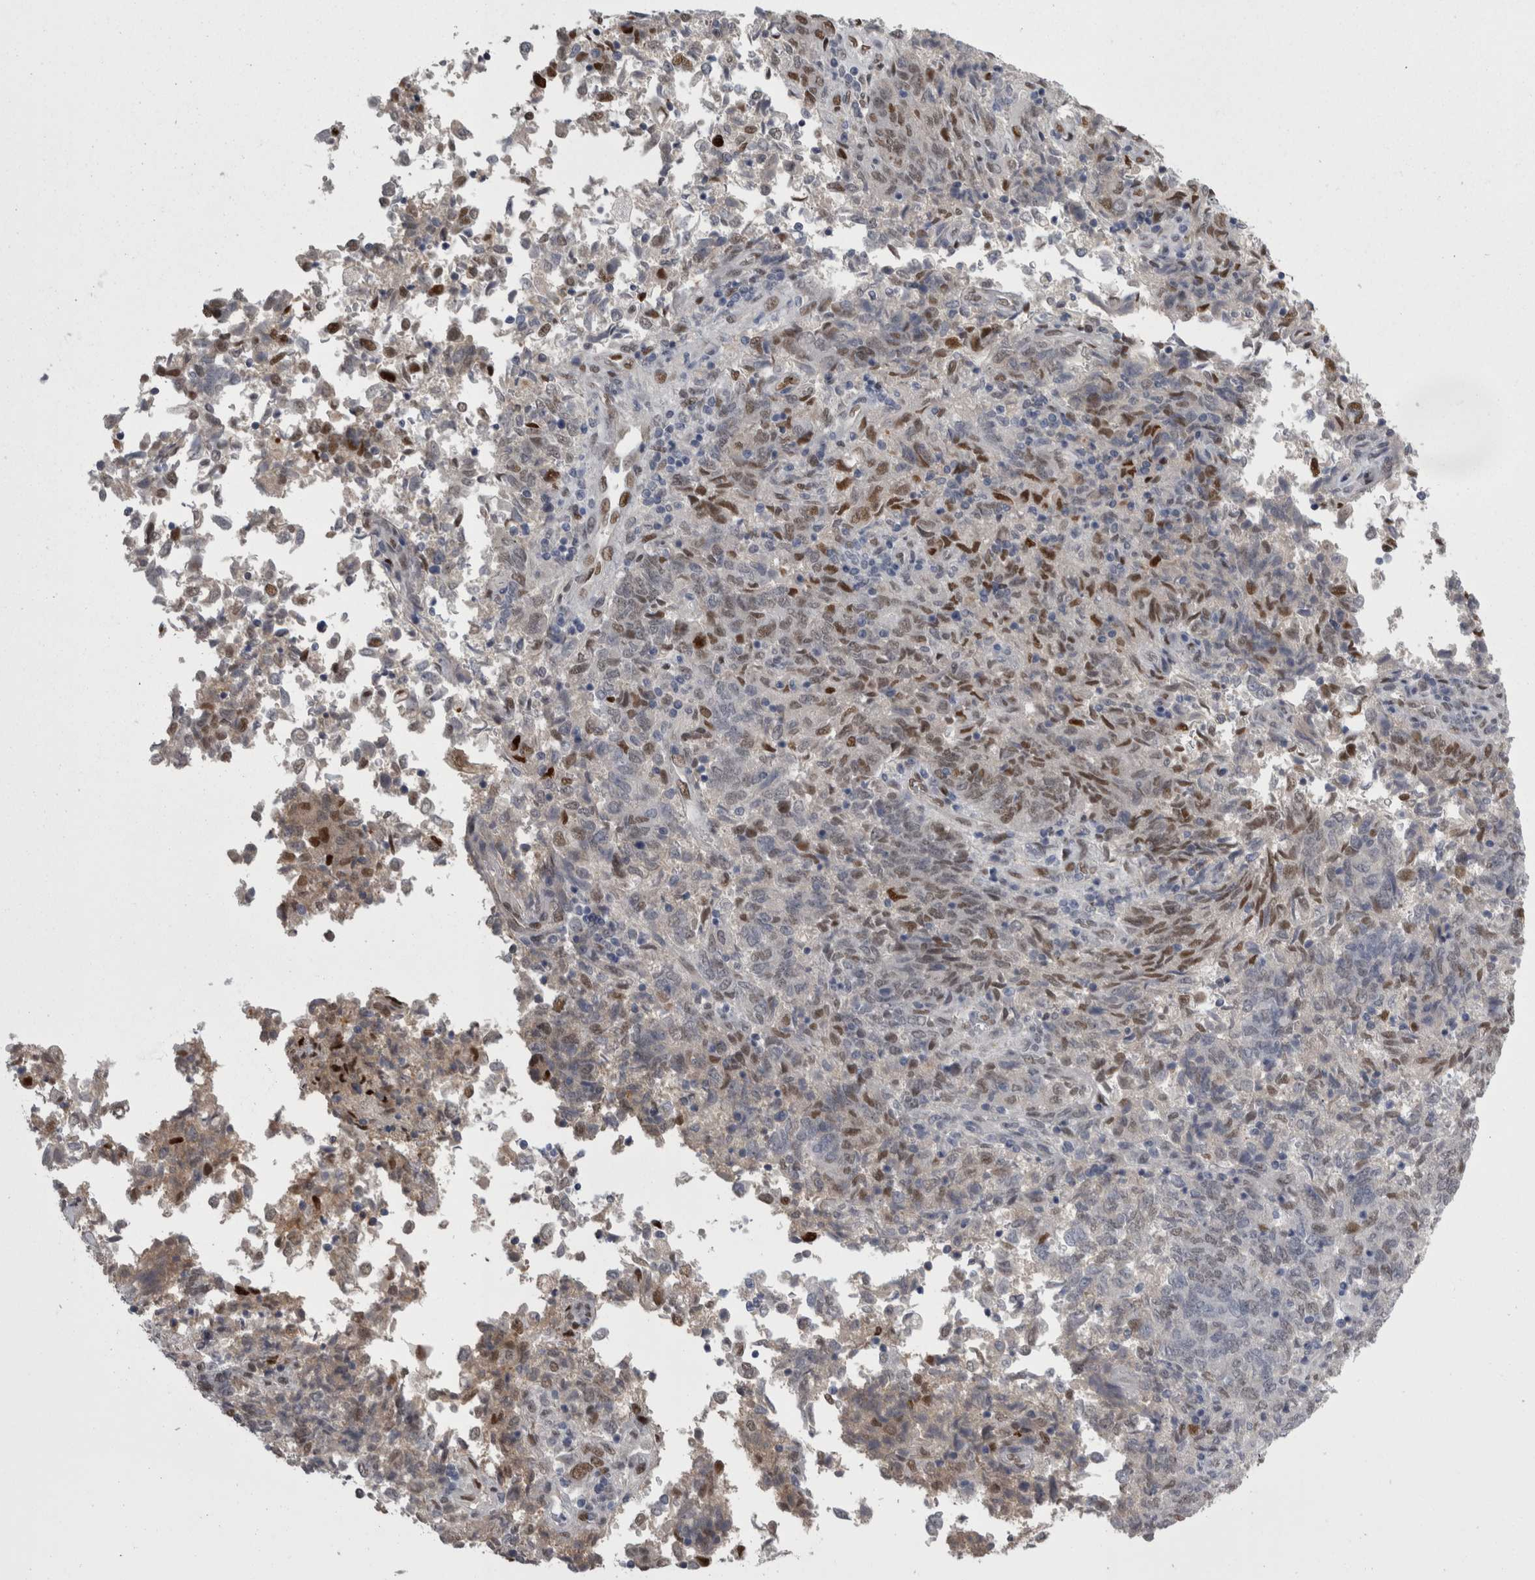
{"staining": {"intensity": "moderate", "quantity": "25%-75%", "location": "nuclear"}, "tissue": "endometrial cancer", "cell_type": "Tumor cells", "image_type": "cancer", "snomed": [{"axis": "morphology", "description": "Adenocarcinoma, NOS"}, {"axis": "topography", "description": "Endometrium"}], "caption": "Endometrial cancer stained with a protein marker shows moderate staining in tumor cells.", "gene": "C1orf54", "patient": {"sex": "female", "age": 80}}